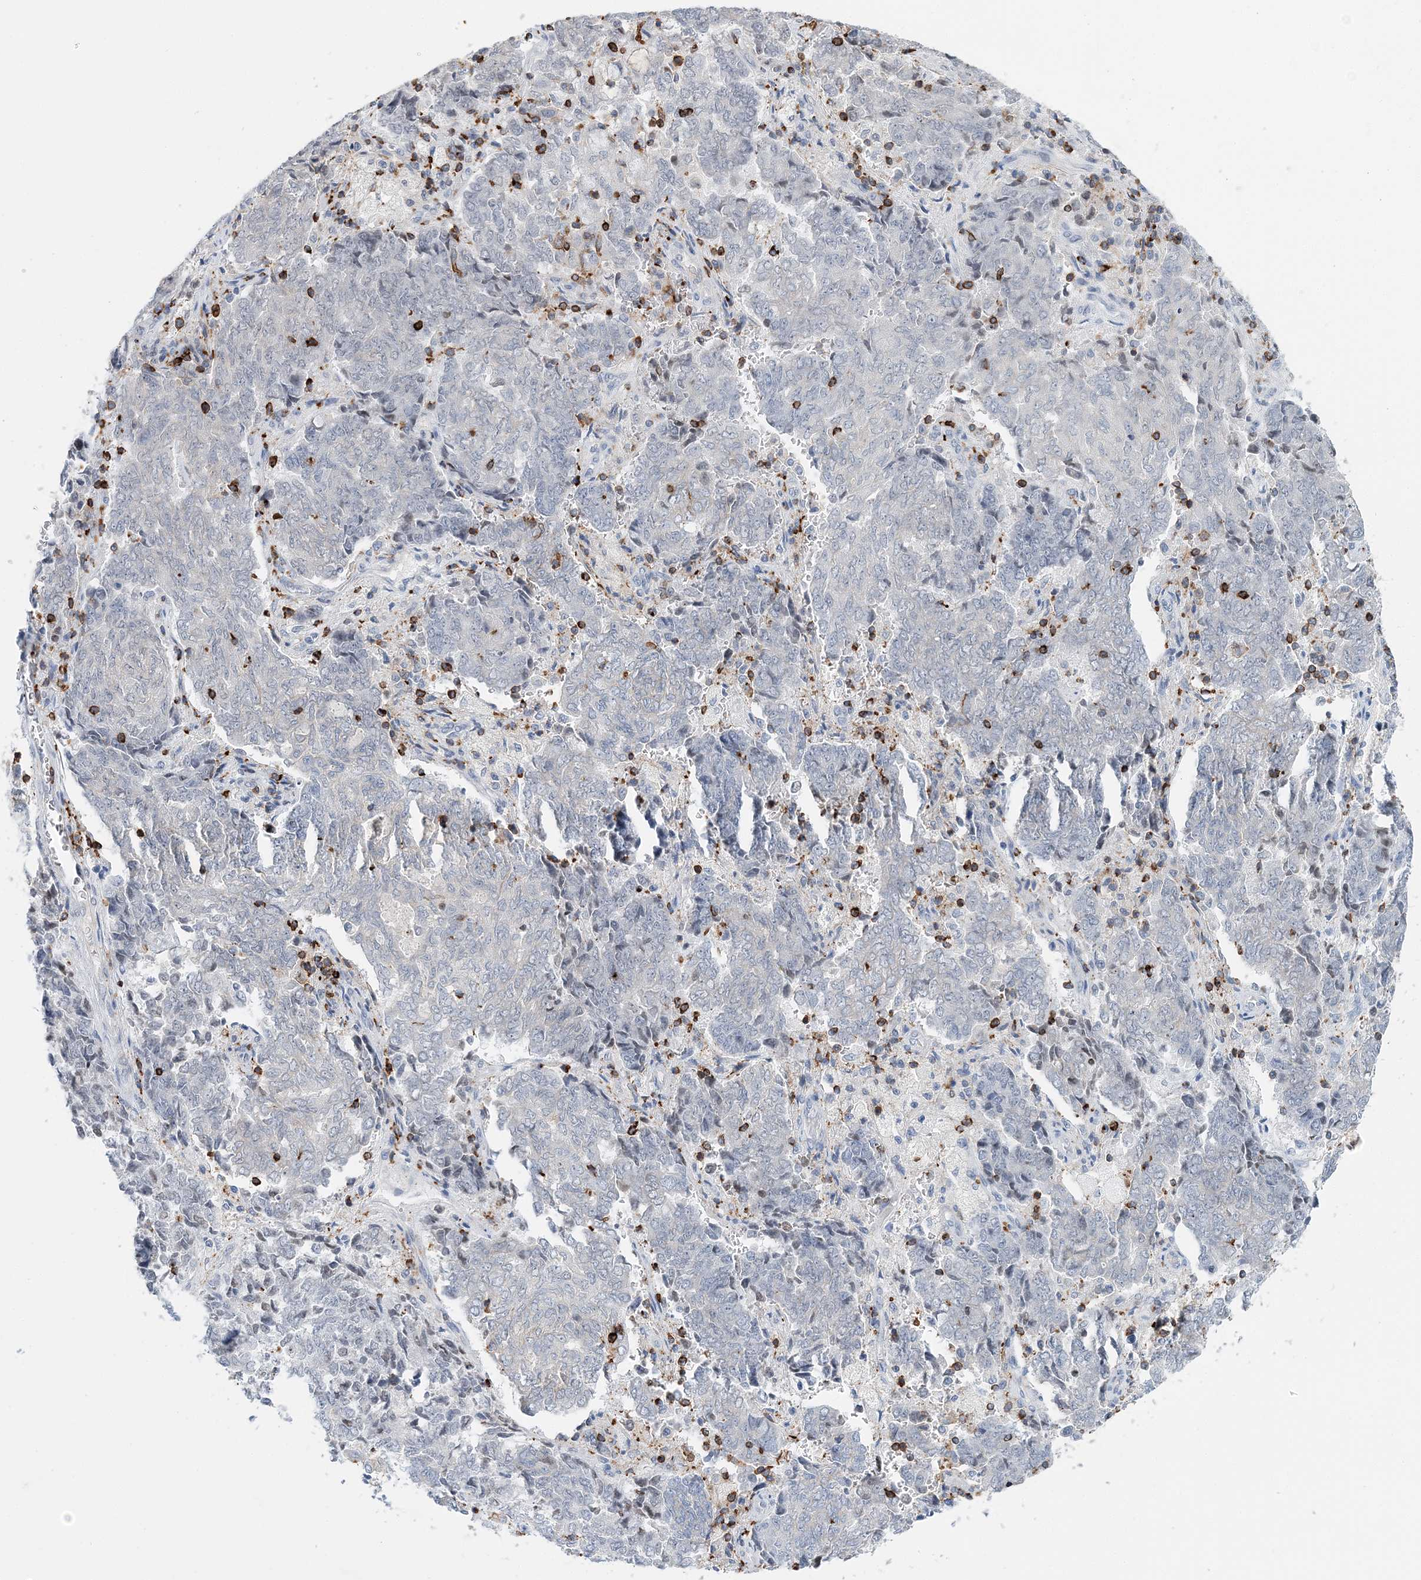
{"staining": {"intensity": "negative", "quantity": "none", "location": "none"}, "tissue": "endometrial cancer", "cell_type": "Tumor cells", "image_type": "cancer", "snomed": [{"axis": "morphology", "description": "Adenocarcinoma, NOS"}, {"axis": "topography", "description": "Endometrium"}], "caption": "High magnification brightfield microscopy of endometrial adenocarcinoma stained with DAB (3,3'-diaminobenzidine) (brown) and counterstained with hematoxylin (blue): tumor cells show no significant positivity.", "gene": "PRMT9", "patient": {"sex": "female", "age": 80}}